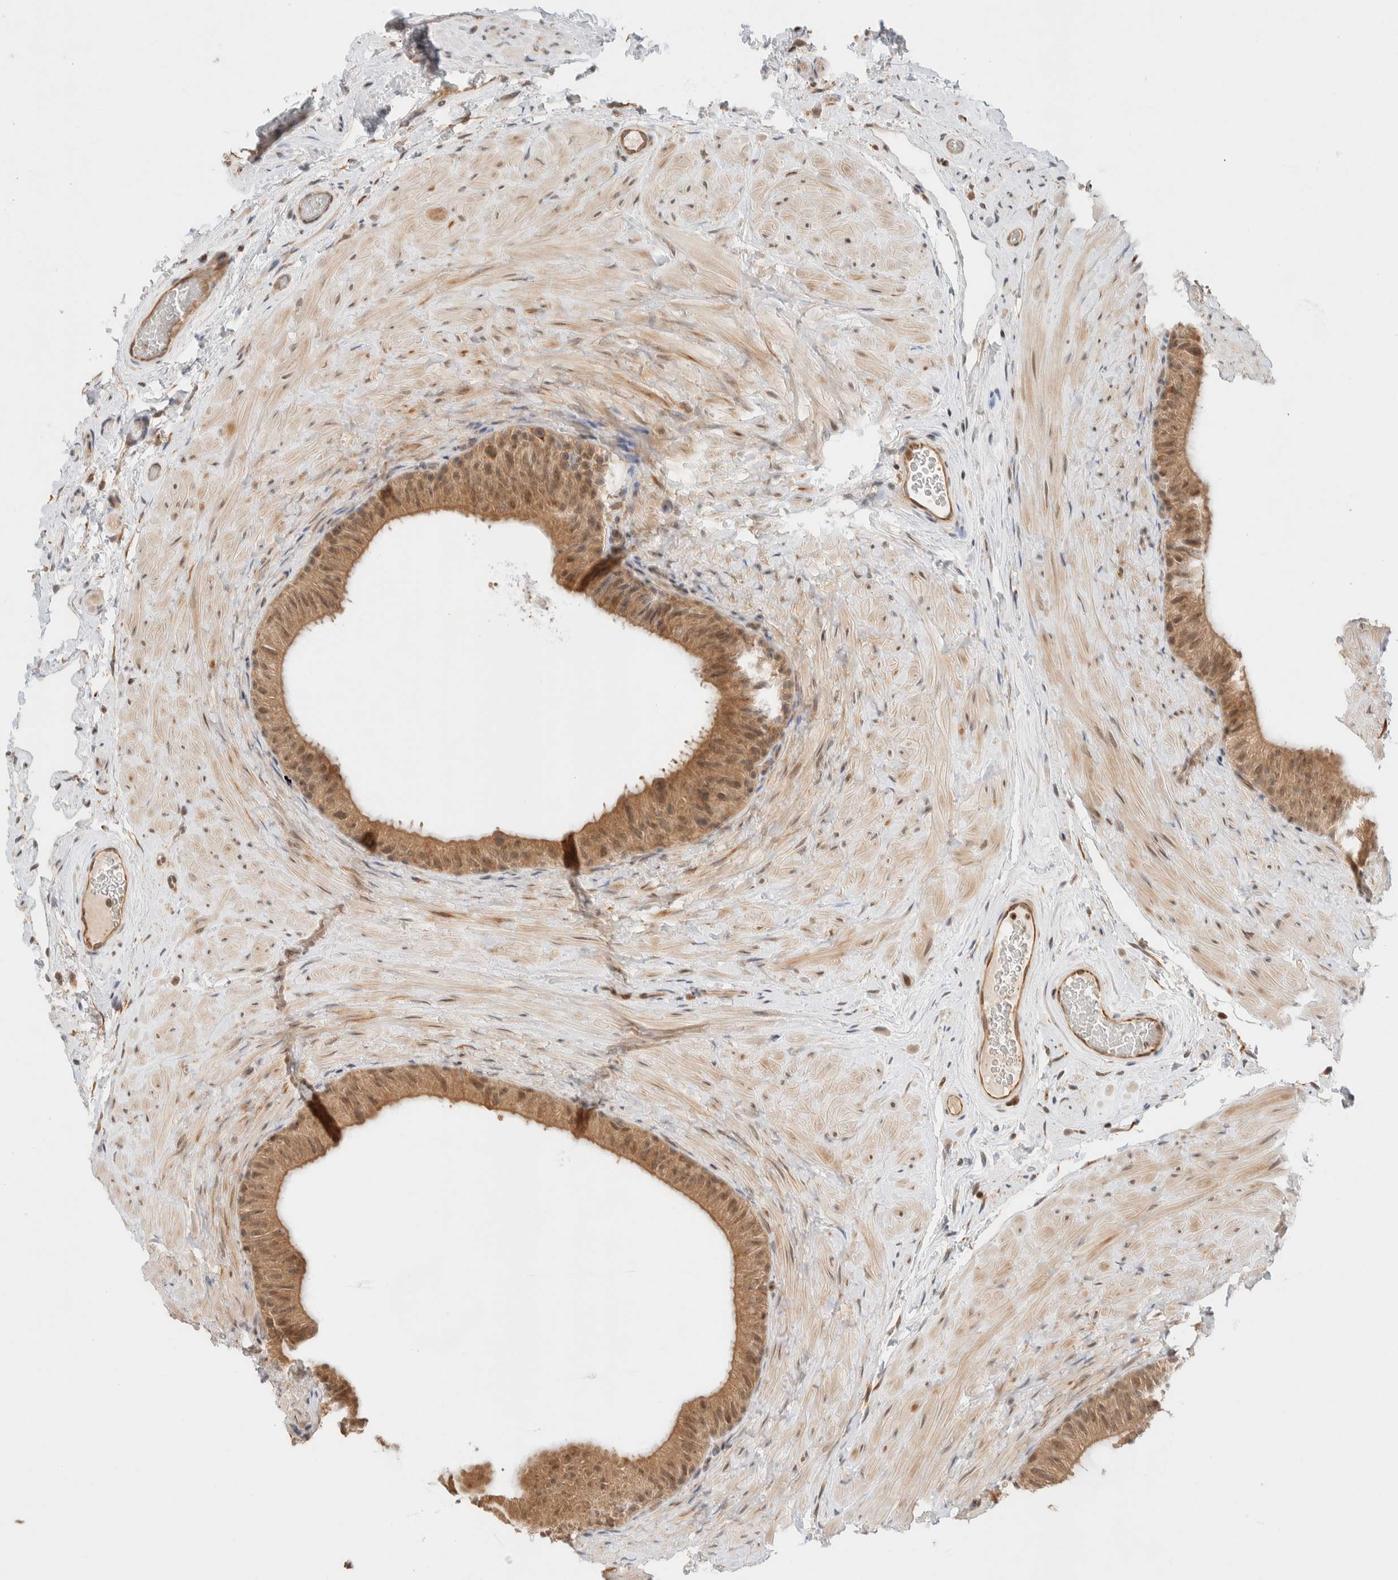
{"staining": {"intensity": "moderate", "quantity": ">75%", "location": "cytoplasmic/membranous"}, "tissue": "epididymis", "cell_type": "Glandular cells", "image_type": "normal", "snomed": [{"axis": "morphology", "description": "Normal tissue, NOS"}, {"axis": "topography", "description": "Epididymis"}], "caption": "The immunohistochemical stain labels moderate cytoplasmic/membranous staining in glandular cells of benign epididymis.", "gene": "C8orf76", "patient": {"sex": "male", "age": 49}}